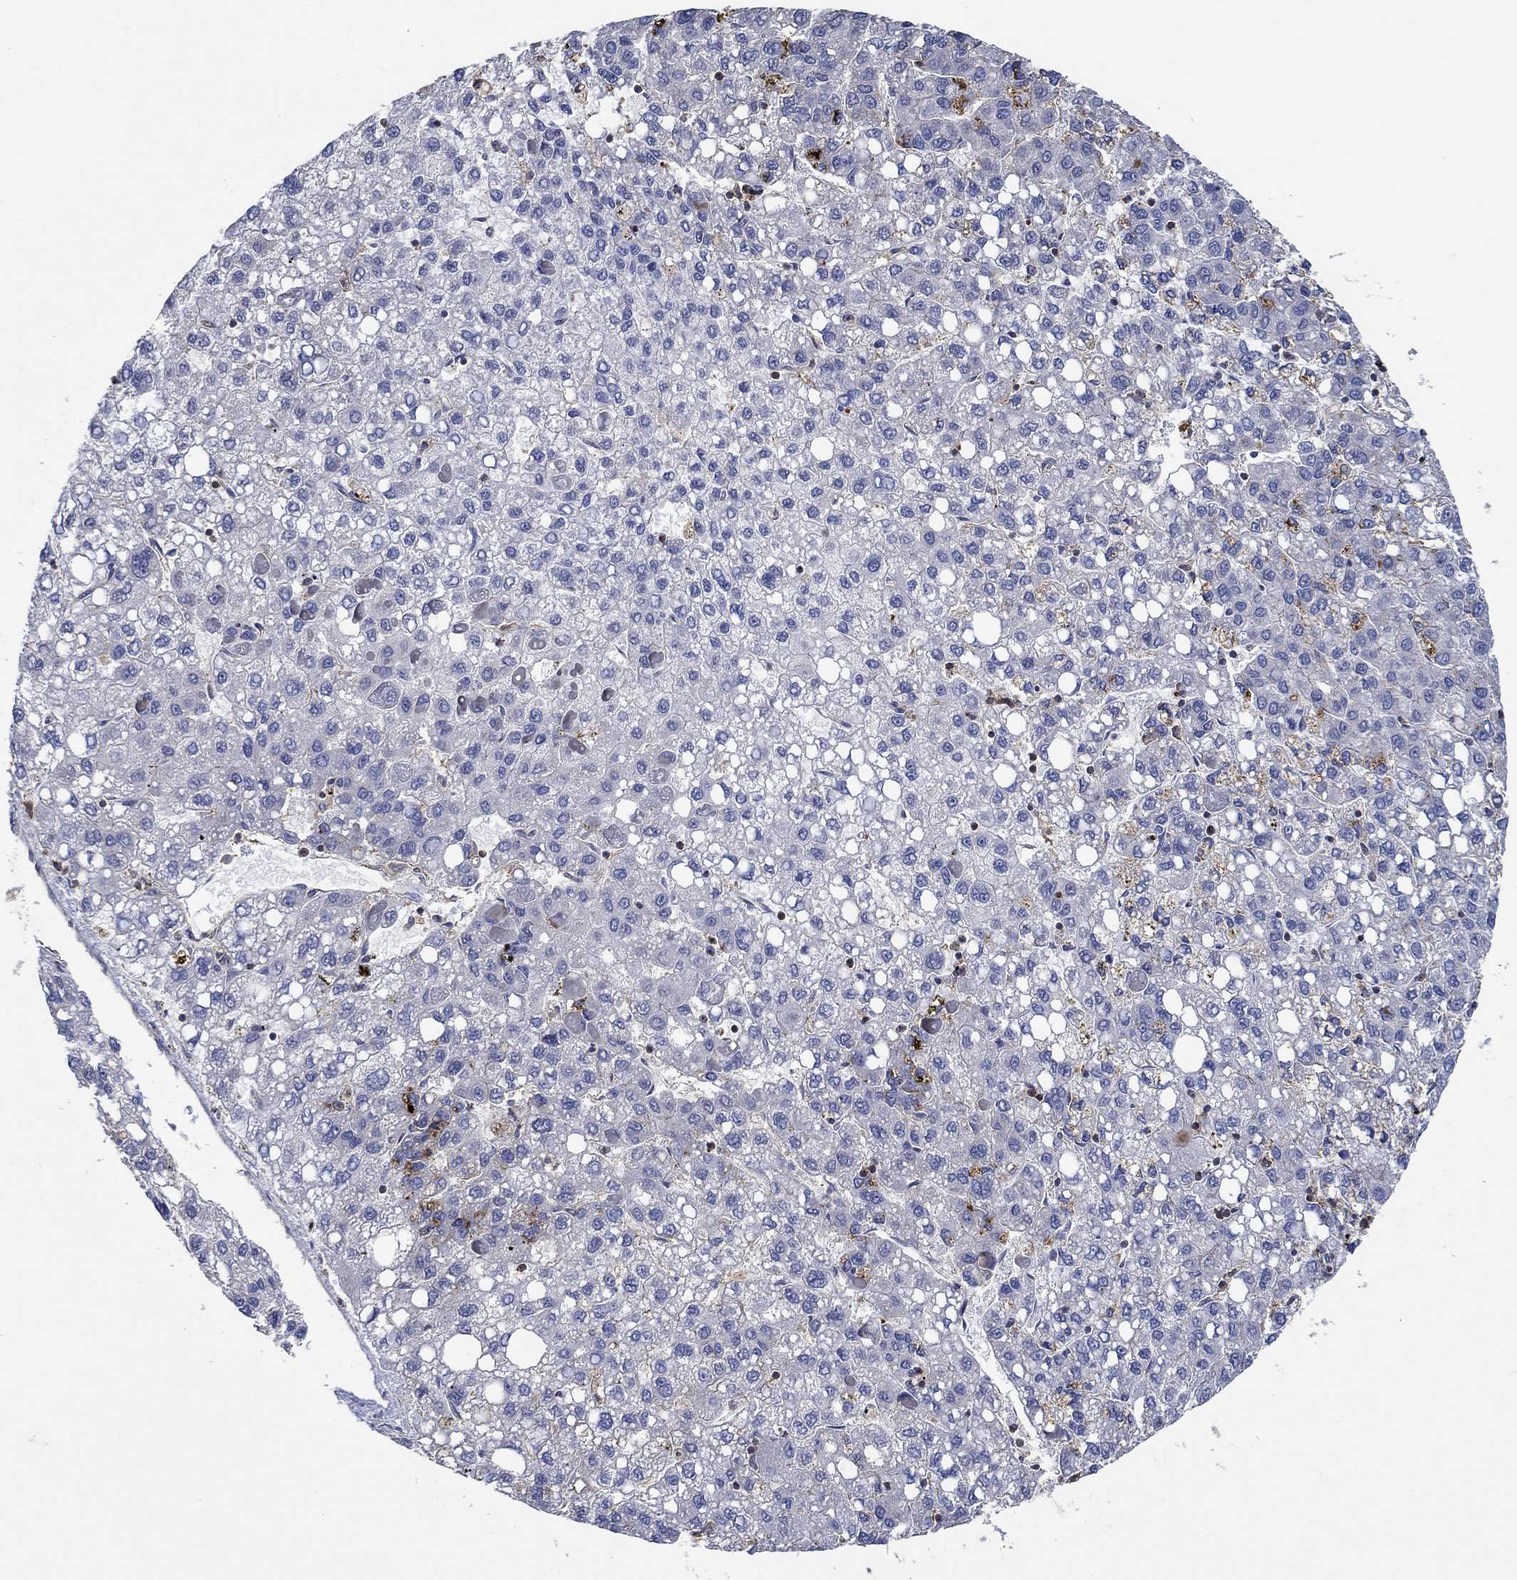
{"staining": {"intensity": "negative", "quantity": "none", "location": "none"}, "tissue": "liver cancer", "cell_type": "Tumor cells", "image_type": "cancer", "snomed": [{"axis": "morphology", "description": "Carcinoma, Hepatocellular, NOS"}, {"axis": "topography", "description": "Liver"}], "caption": "This image is of liver cancer (hepatocellular carcinoma) stained with IHC to label a protein in brown with the nuclei are counter-stained blue. There is no staining in tumor cells.", "gene": "TNFAIP8L3", "patient": {"sex": "female", "age": 82}}